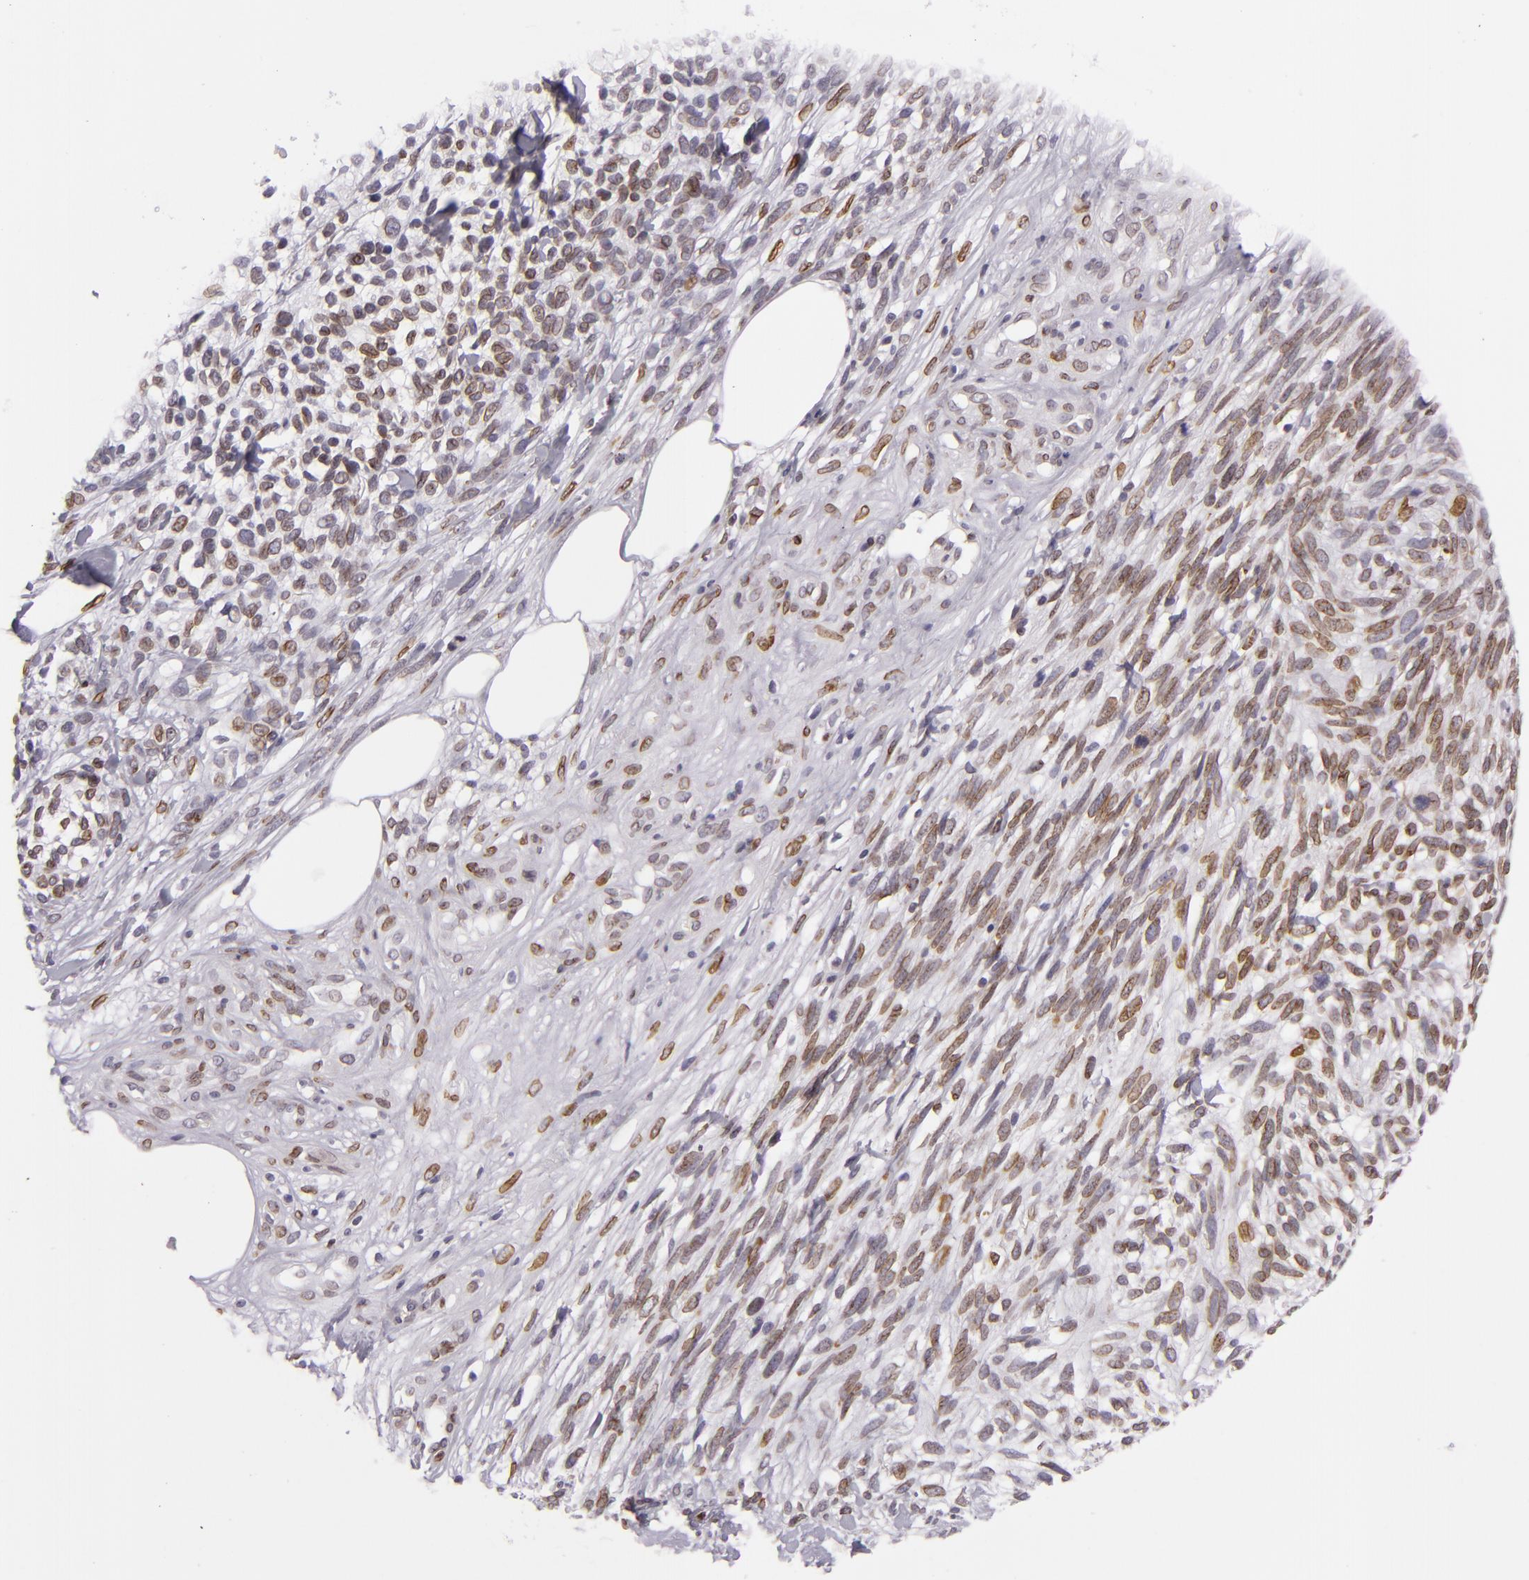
{"staining": {"intensity": "moderate", "quantity": "25%-75%", "location": "nuclear"}, "tissue": "melanoma", "cell_type": "Tumor cells", "image_type": "cancer", "snomed": [{"axis": "morphology", "description": "Malignant melanoma, NOS"}, {"axis": "topography", "description": "Skin"}], "caption": "Moderate nuclear expression for a protein is present in about 25%-75% of tumor cells of melanoma using immunohistochemistry (IHC).", "gene": "EMD", "patient": {"sex": "female", "age": 85}}